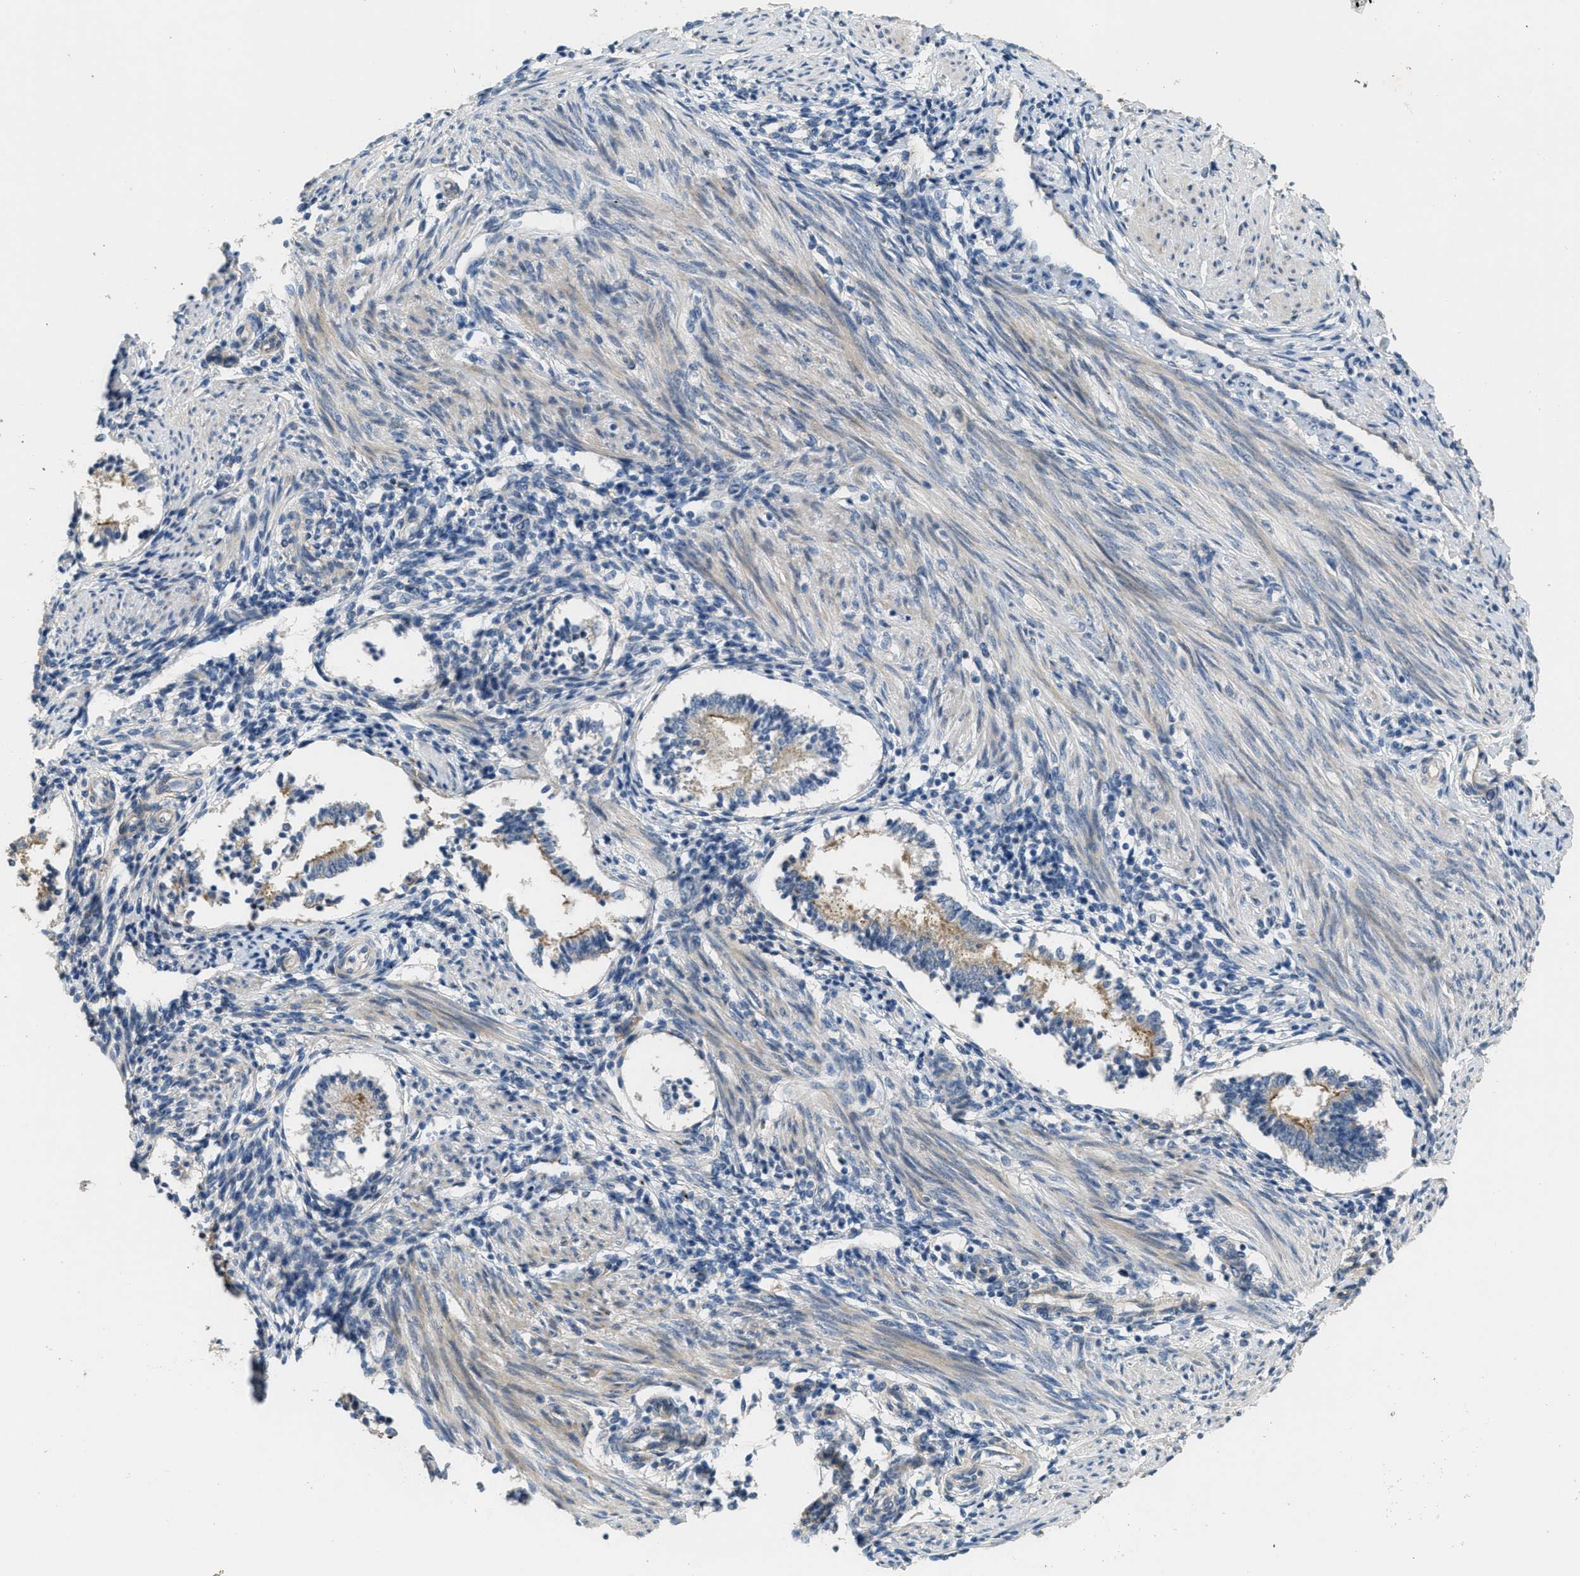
{"staining": {"intensity": "negative", "quantity": "none", "location": "none"}, "tissue": "endometrium", "cell_type": "Cells in endometrial stroma", "image_type": "normal", "snomed": [{"axis": "morphology", "description": "Normal tissue, NOS"}, {"axis": "topography", "description": "Endometrium"}], "caption": "IHC micrograph of normal endometrium: endometrium stained with DAB shows no significant protein expression in cells in endometrial stroma. The staining is performed using DAB brown chromogen with nuclei counter-stained in using hematoxylin.", "gene": "ADCY5", "patient": {"sex": "female", "age": 42}}